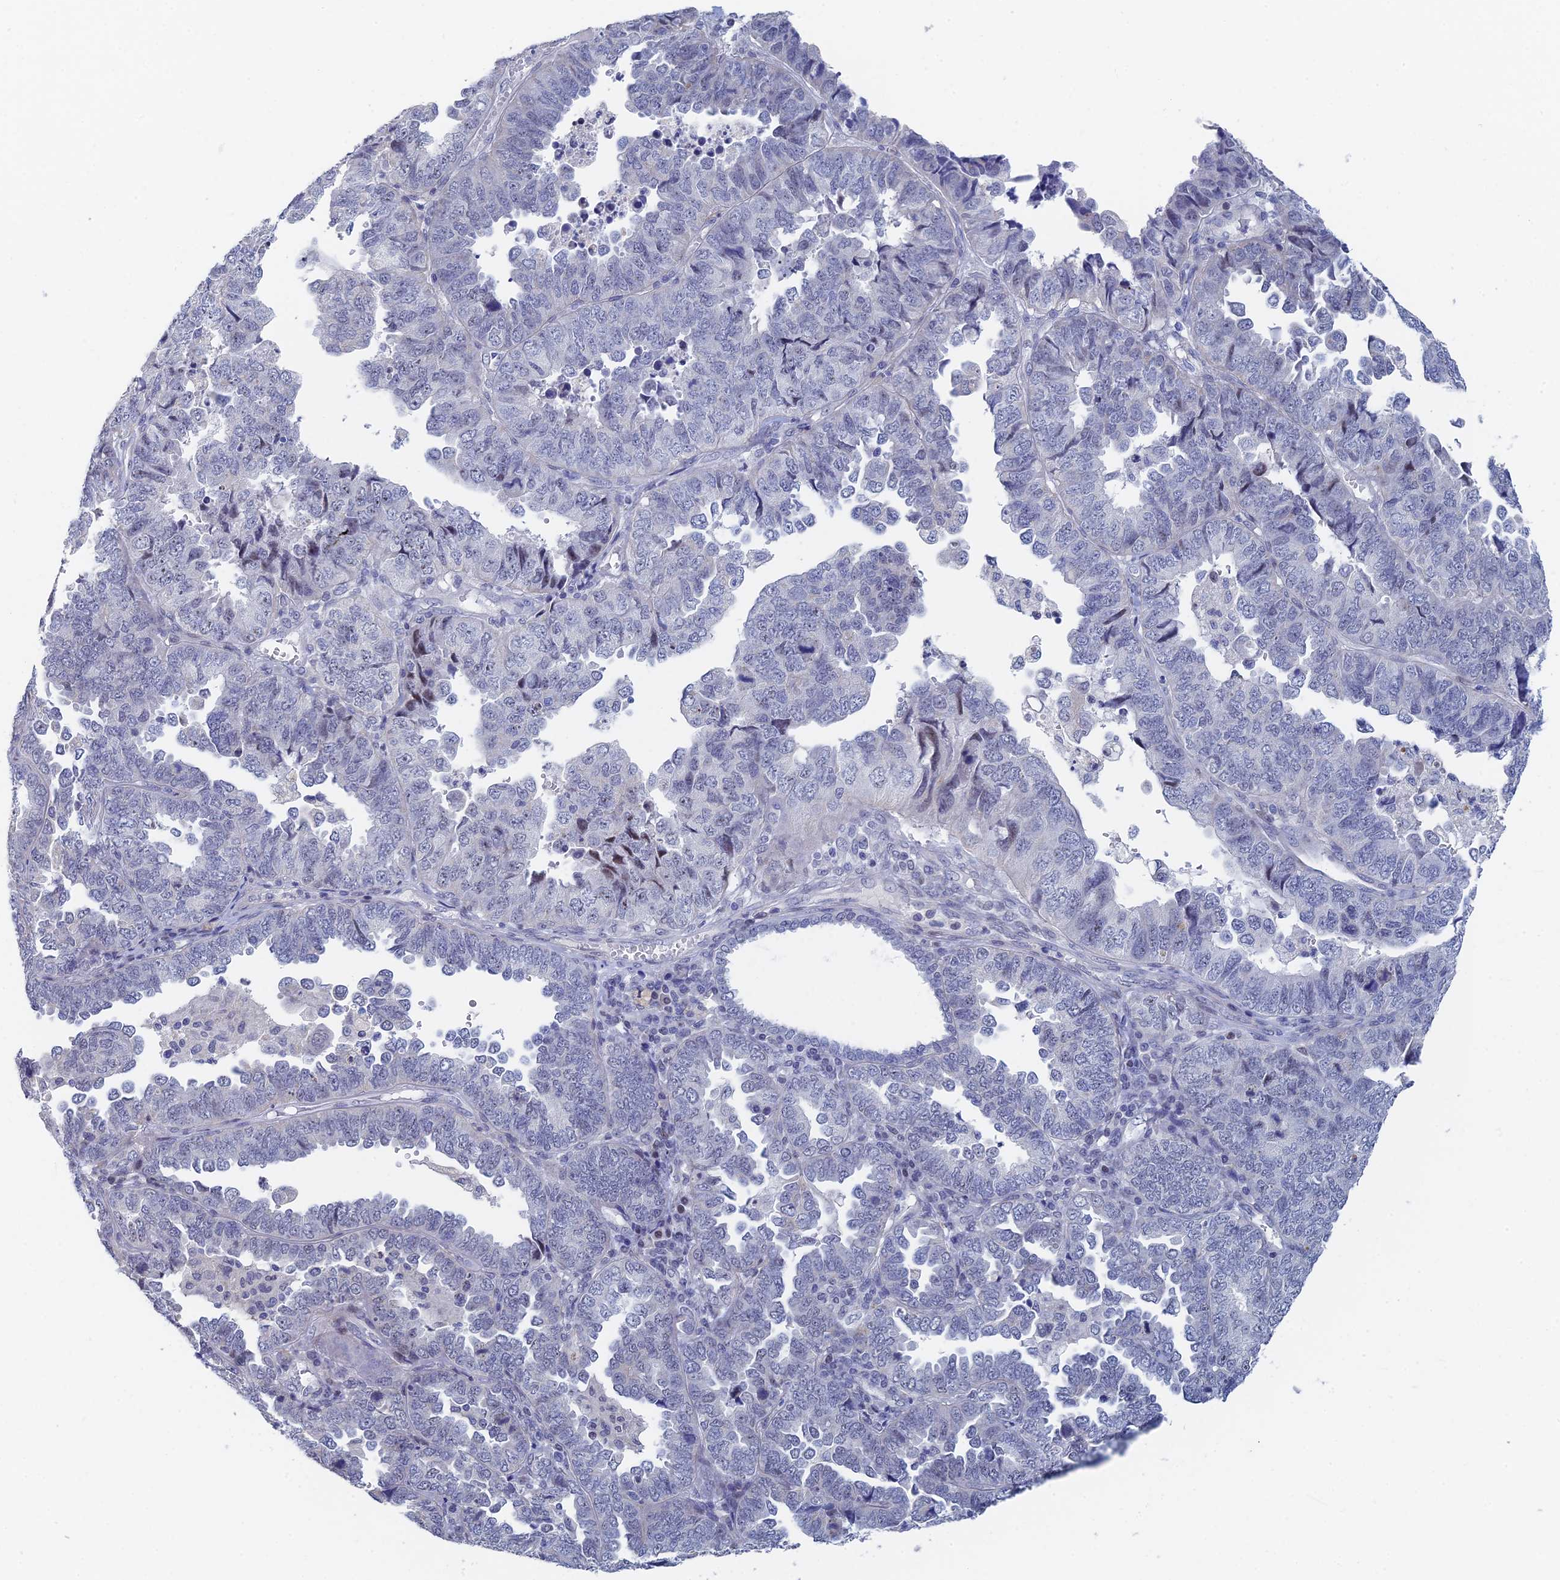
{"staining": {"intensity": "negative", "quantity": "none", "location": "none"}, "tissue": "endometrial cancer", "cell_type": "Tumor cells", "image_type": "cancer", "snomed": [{"axis": "morphology", "description": "Adenocarcinoma, NOS"}, {"axis": "topography", "description": "Endometrium"}], "caption": "IHC of endometrial adenocarcinoma reveals no staining in tumor cells. (DAB immunohistochemistry (IHC) with hematoxylin counter stain).", "gene": "GMNC", "patient": {"sex": "female", "age": 79}}